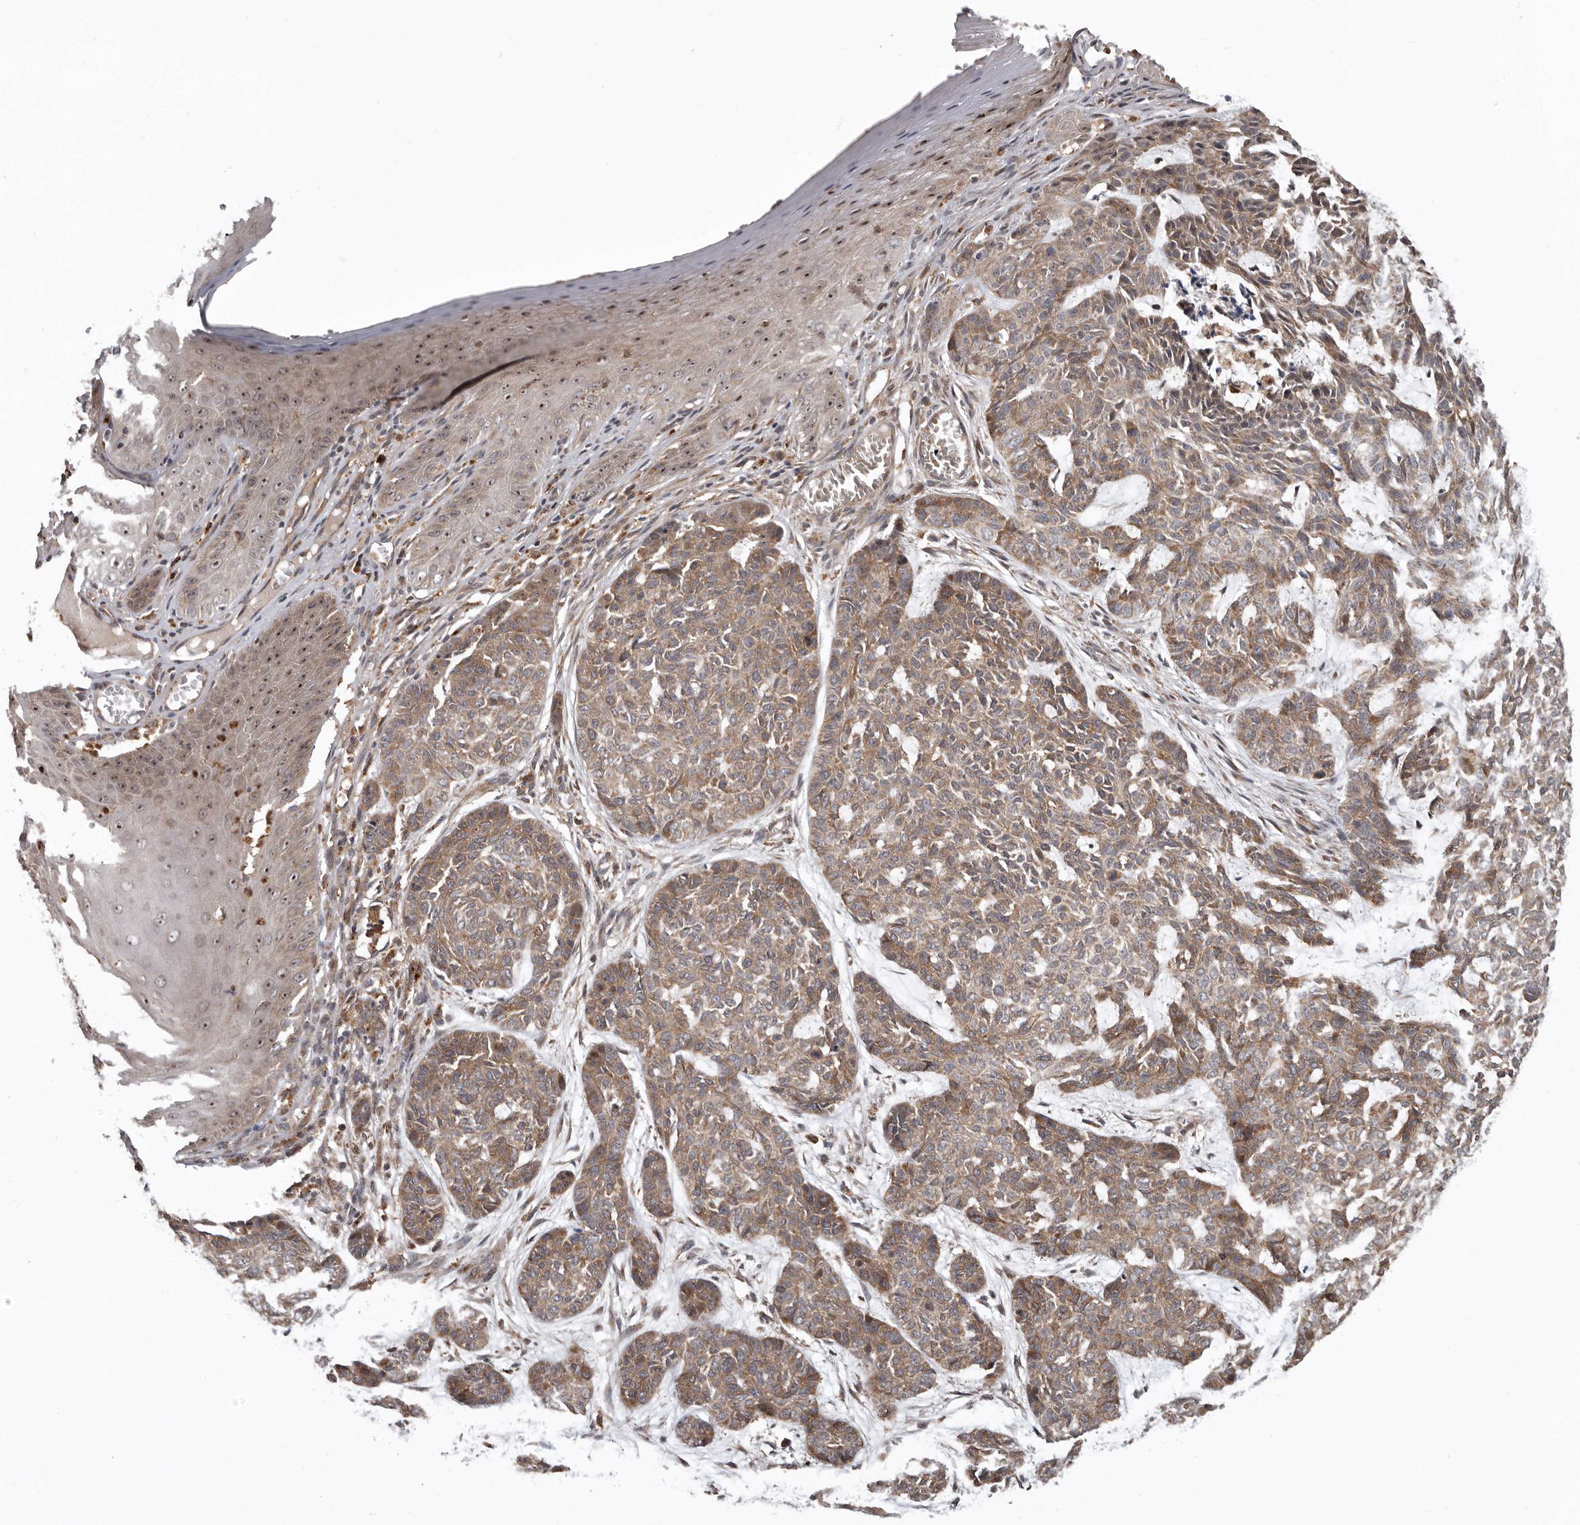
{"staining": {"intensity": "moderate", "quantity": ">75%", "location": "cytoplasmic/membranous"}, "tissue": "skin cancer", "cell_type": "Tumor cells", "image_type": "cancer", "snomed": [{"axis": "morphology", "description": "Basal cell carcinoma"}, {"axis": "topography", "description": "Skin"}], "caption": "This histopathology image shows IHC staining of human skin basal cell carcinoma, with medium moderate cytoplasmic/membranous expression in about >75% of tumor cells.", "gene": "FGFR4", "patient": {"sex": "female", "age": 64}}